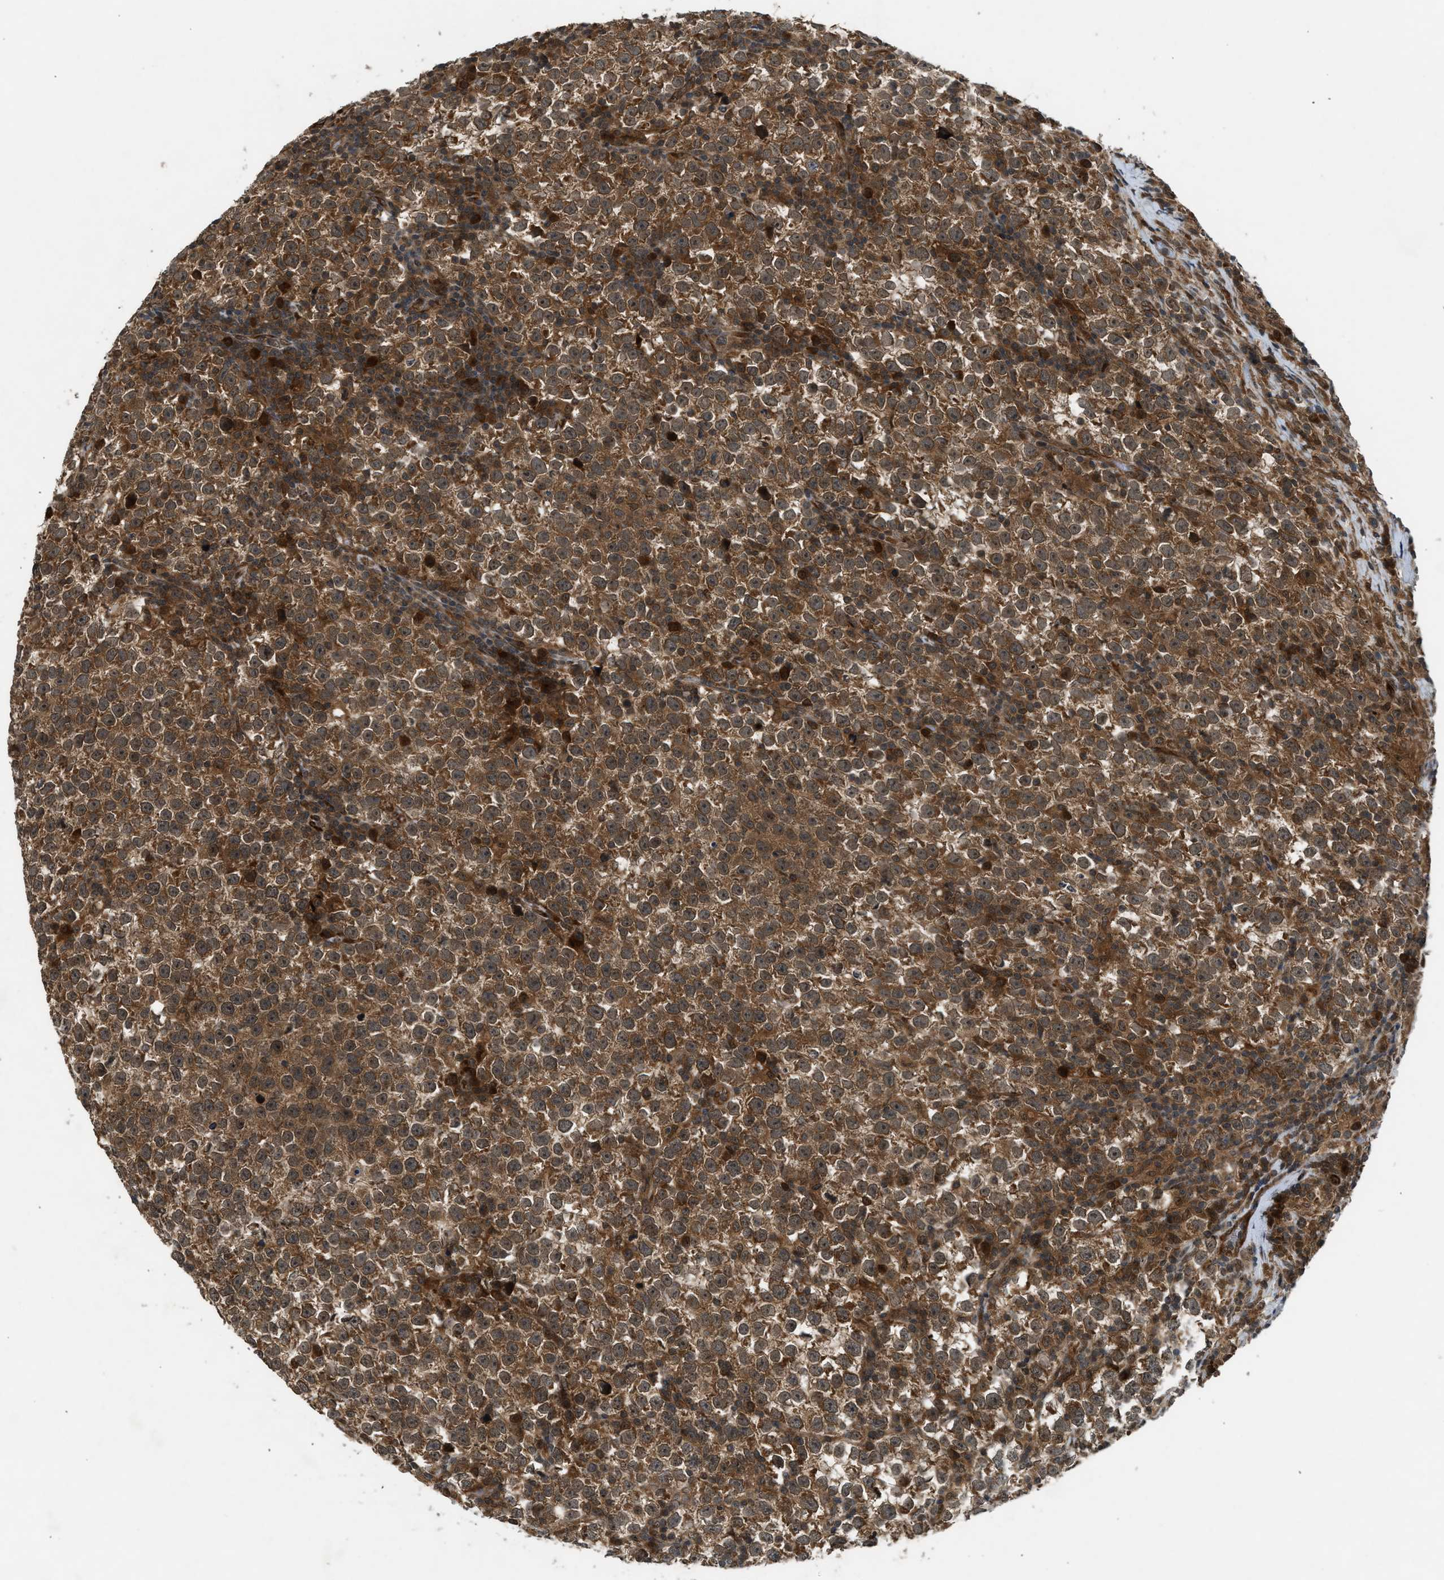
{"staining": {"intensity": "strong", "quantity": ">75%", "location": "cytoplasmic/membranous"}, "tissue": "testis cancer", "cell_type": "Tumor cells", "image_type": "cancer", "snomed": [{"axis": "morphology", "description": "Seminoma, NOS"}, {"axis": "topography", "description": "Testis"}], "caption": "An IHC photomicrograph of neoplastic tissue is shown. Protein staining in brown highlights strong cytoplasmic/membranous positivity in seminoma (testis) within tumor cells.", "gene": "TXNL1", "patient": {"sex": "male", "age": 43}}